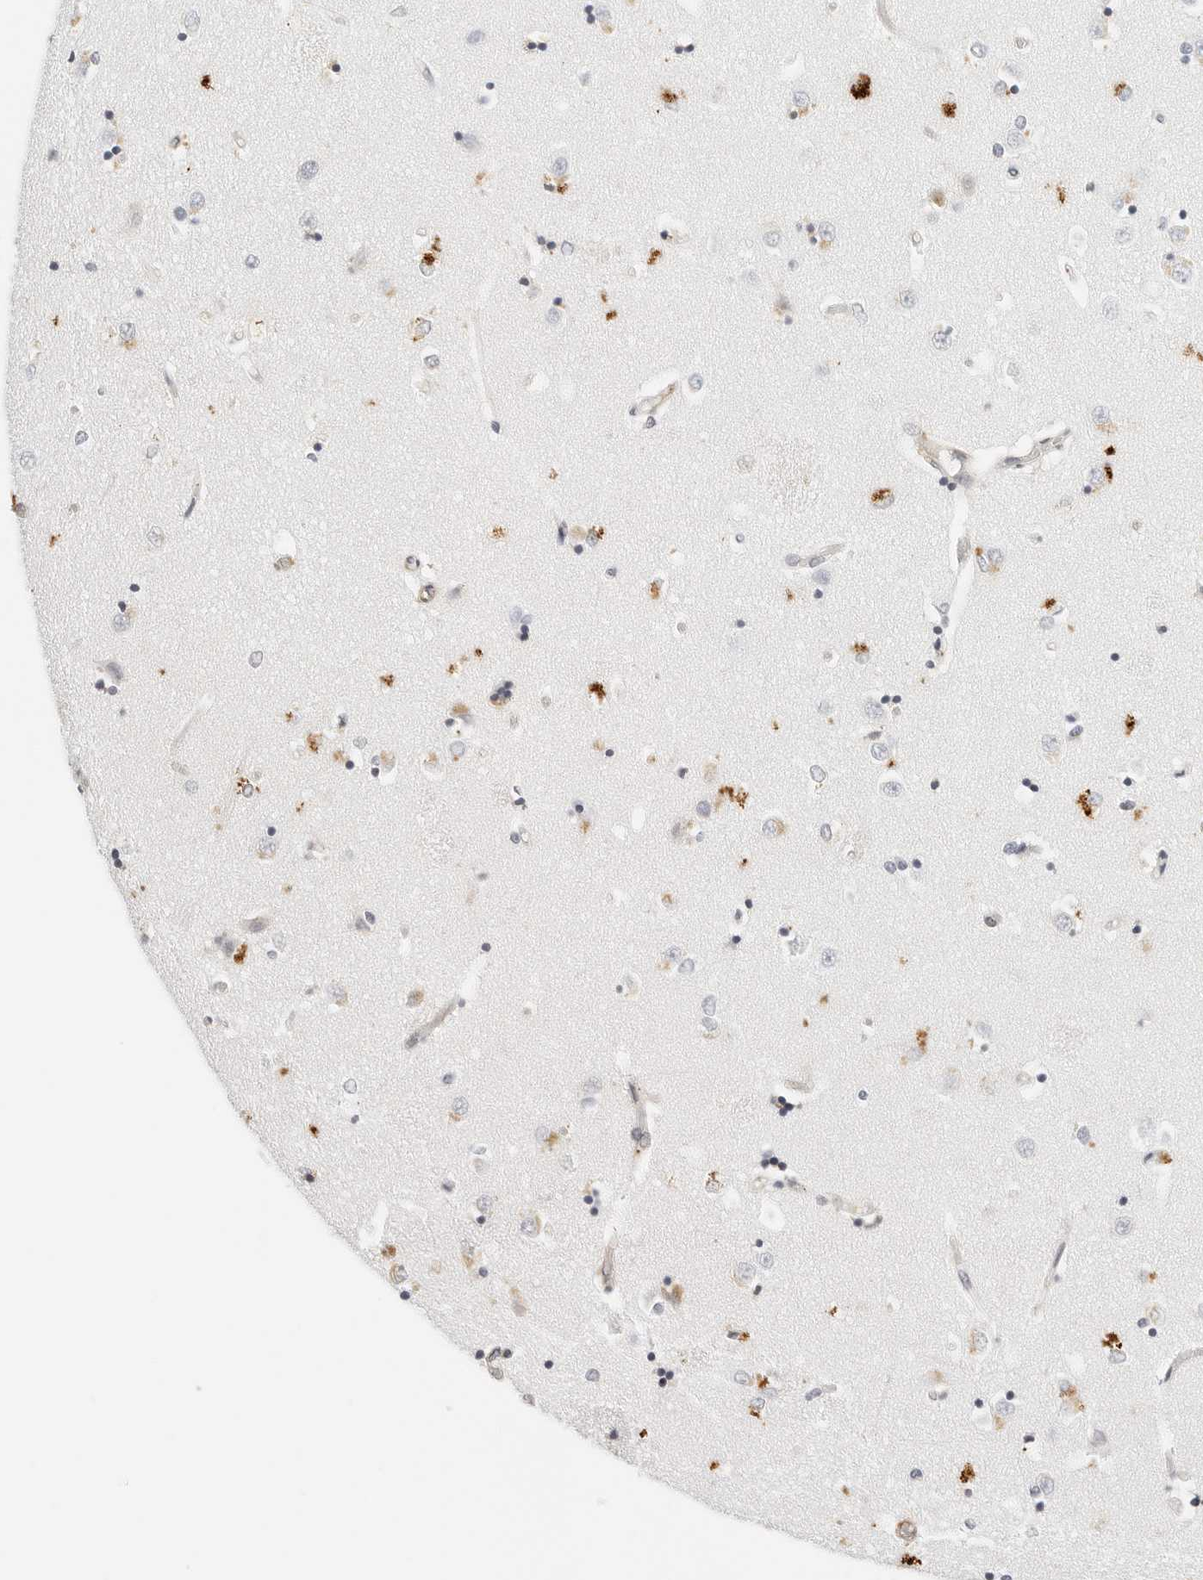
{"staining": {"intensity": "strong", "quantity": "<25%", "location": "cytoplasmic/membranous"}, "tissue": "caudate", "cell_type": "Glial cells", "image_type": "normal", "snomed": [{"axis": "morphology", "description": "Normal tissue, NOS"}, {"axis": "topography", "description": "Lateral ventricle wall"}], "caption": "Brown immunohistochemical staining in unremarkable human caudate shows strong cytoplasmic/membranous expression in about <25% of glial cells.", "gene": "PKDCC", "patient": {"sex": "male", "age": 45}}